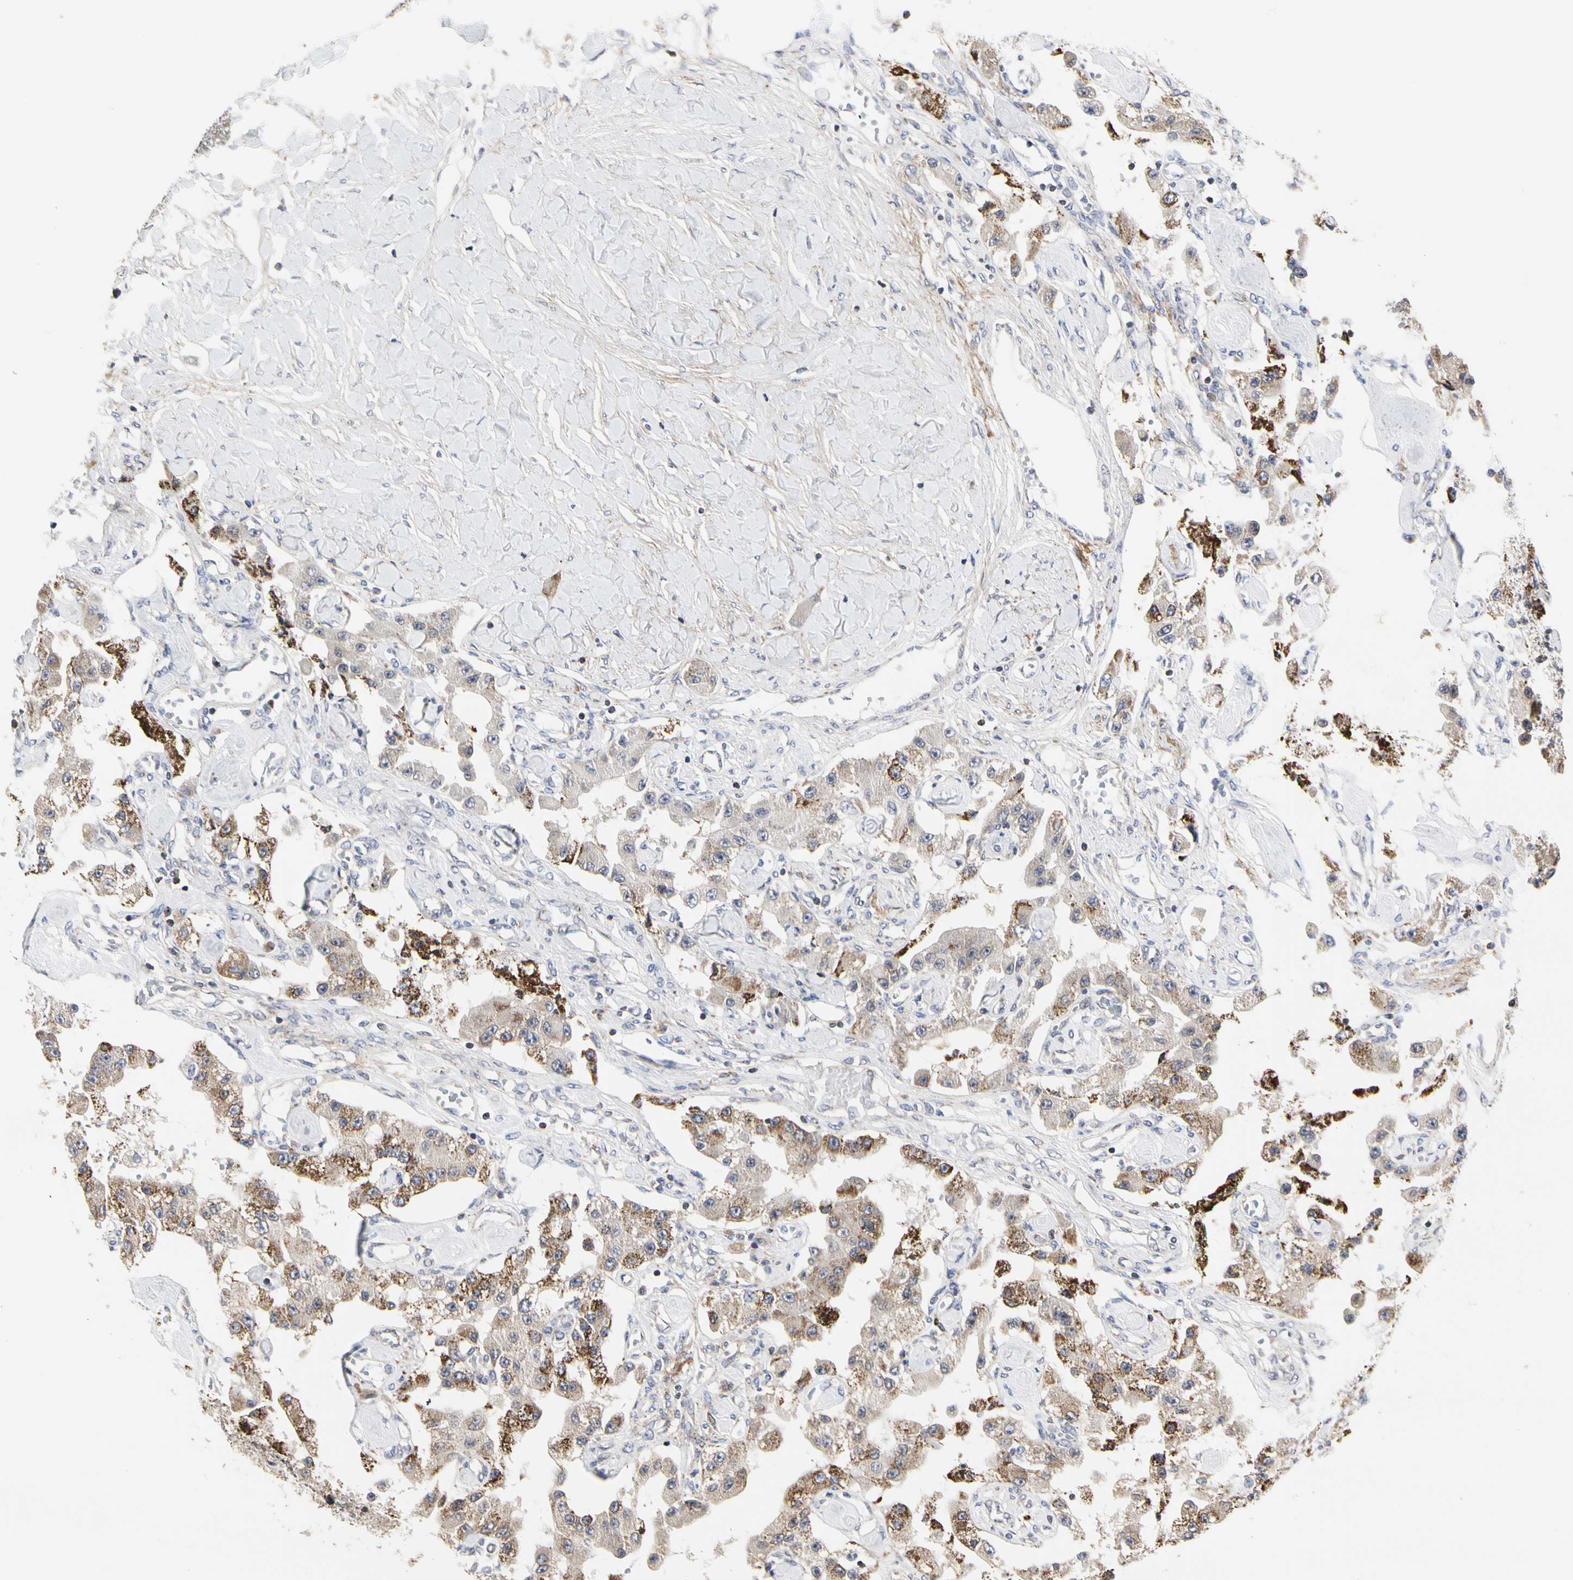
{"staining": {"intensity": "moderate", "quantity": "25%-75%", "location": "cytoplasmic/membranous"}, "tissue": "carcinoid", "cell_type": "Tumor cells", "image_type": "cancer", "snomed": [{"axis": "morphology", "description": "Carcinoid, malignant, NOS"}, {"axis": "topography", "description": "Pancreas"}], "caption": "Carcinoid stained for a protein reveals moderate cytoplasmic/membranous positivity in tumor cells.", "gene": "TSKU", "patient": {"sex": "male", "age": 41}}